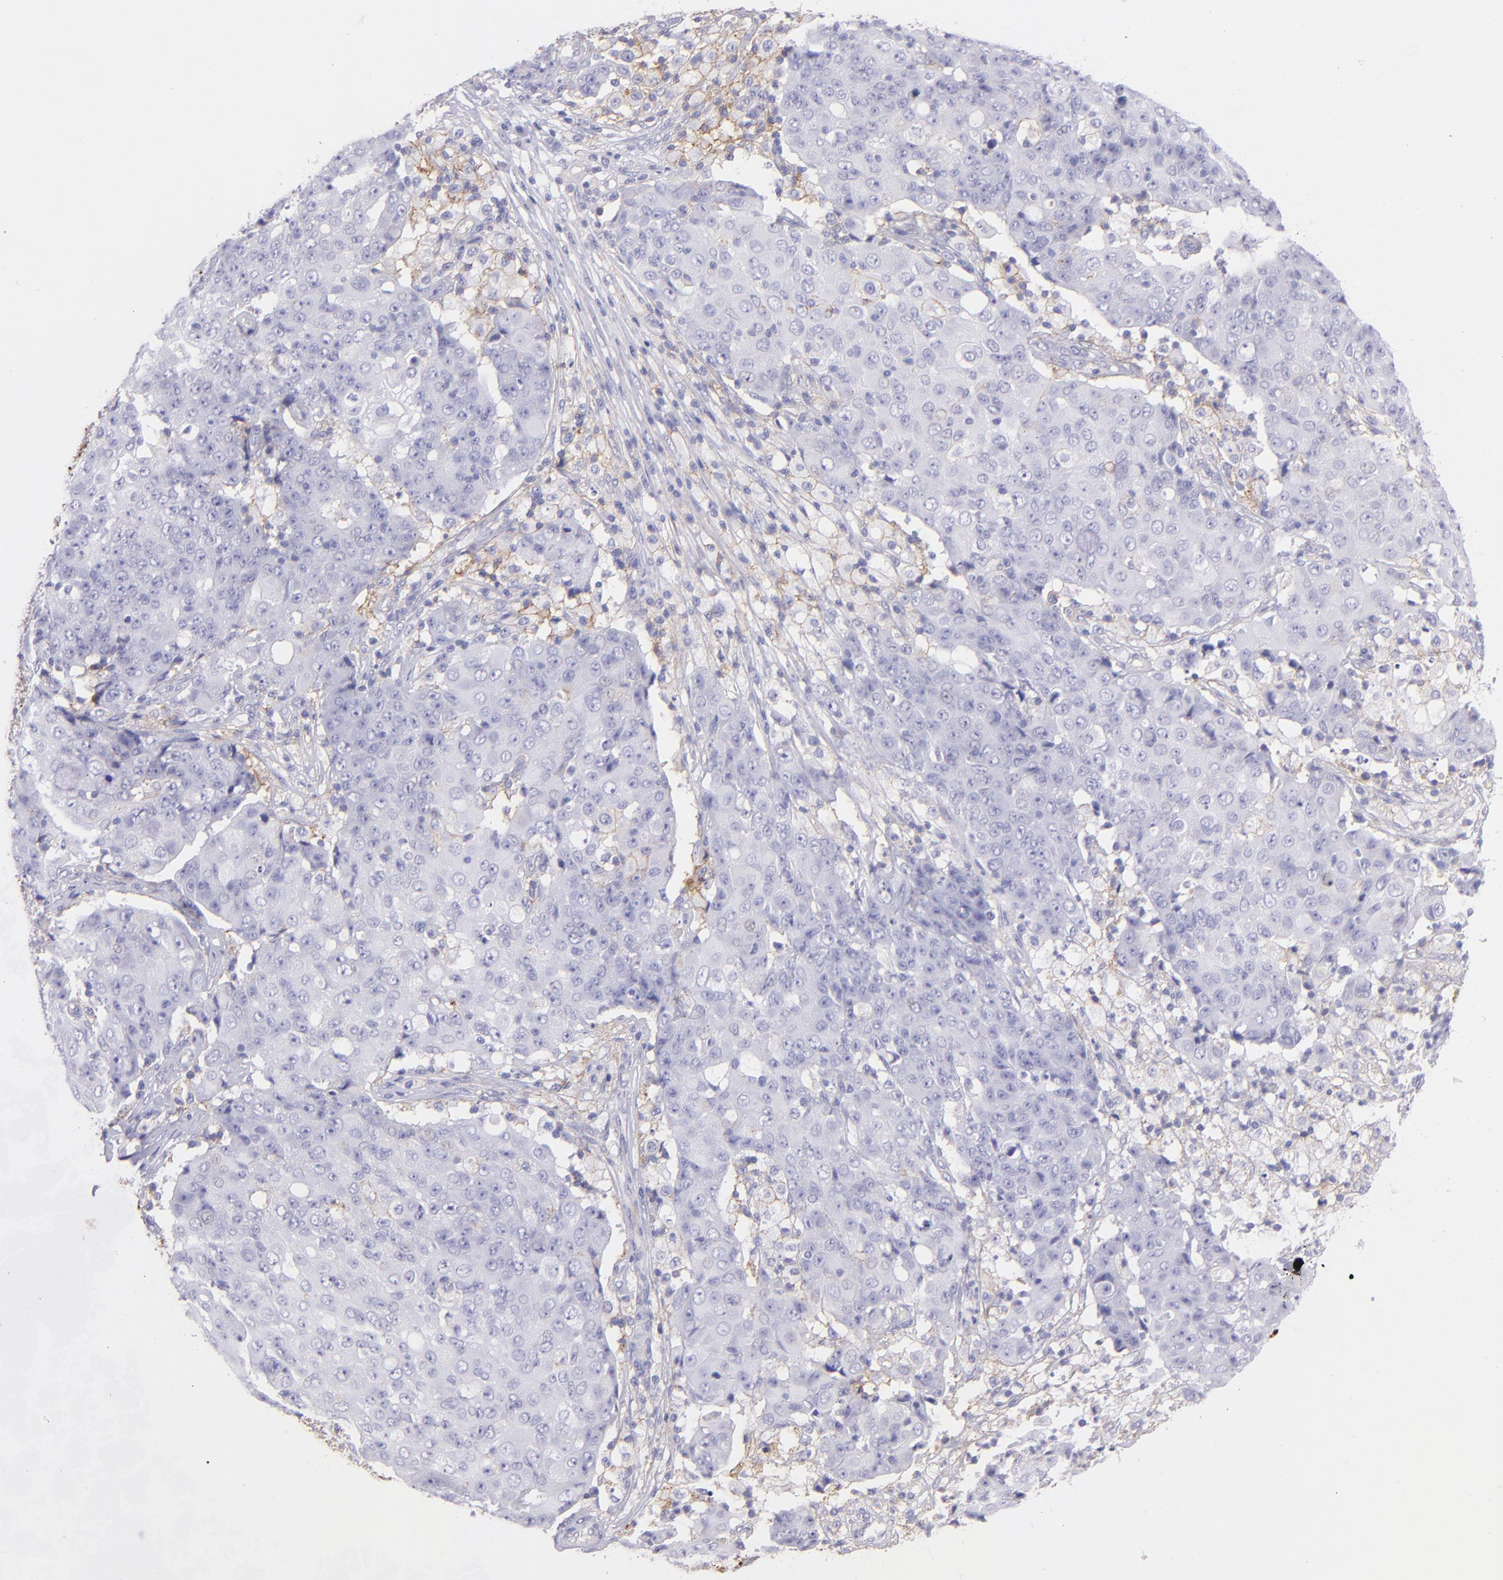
{"staining": {"intensity": "negative", "quantity": "none", "location": "none"}, "tissue": "ovarian cancer", "cell_type": "Tumor cells", "image_type": "cancer", "snomed": [{"axis": "morphology", "description": "Carcinoma, endometroid"}, {"axis": "topography", "description": "Ovary"}], "caption": "A high-resolution micrograph shows IHC staining of ovarian cancer (endometroid carcinoma), which shows no significant expression in tumor cells. Nuclei are stained in blue.", "gene": "CD81", "patient": {"sex": "female", "age": 42}}